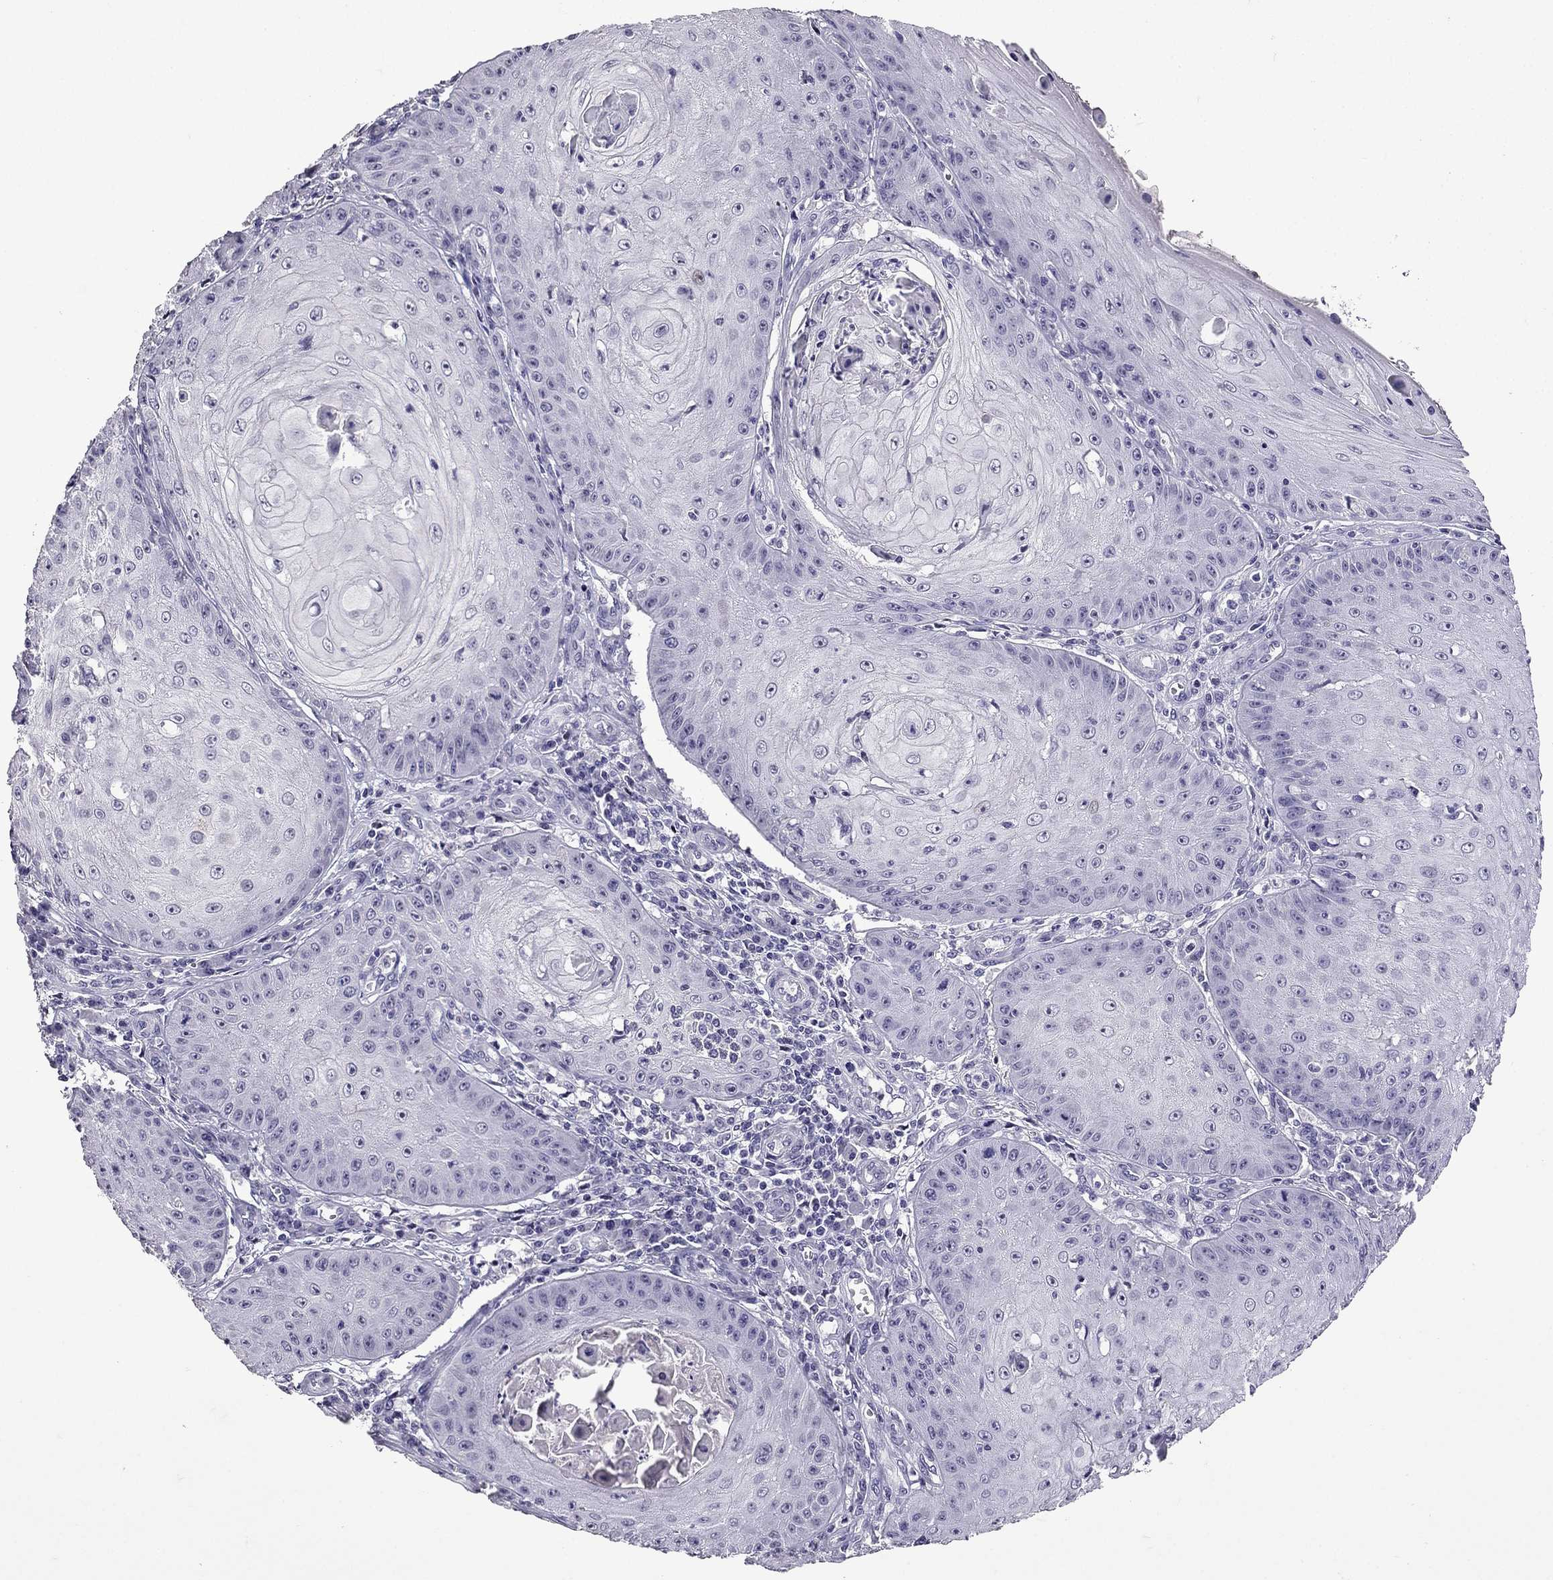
{"staining": {"intensity": "negative", "quantity": "none", "location": "none"}, "tissue": "skin cancer", "cell_type": "Tumor cells", "image_type": "cancer", "snomed": [{"axis": "morphology", "description": "Squamous cell carcinoma, NOS"}, {"axis": "topography", "description": "Skin"}], "caption": "DAB (3,3'-diaminobenzidine) immunohistochemical staining of skin cancer (squamous cell carcinoma) demonstrates no significant staining in tumor cells. (Brightfield microscopy of DAB (3,3'-diaminobenzidine) IHC at high magnification).", "gene": "TTN", "patient": {"sex": "male", "age": 70}}